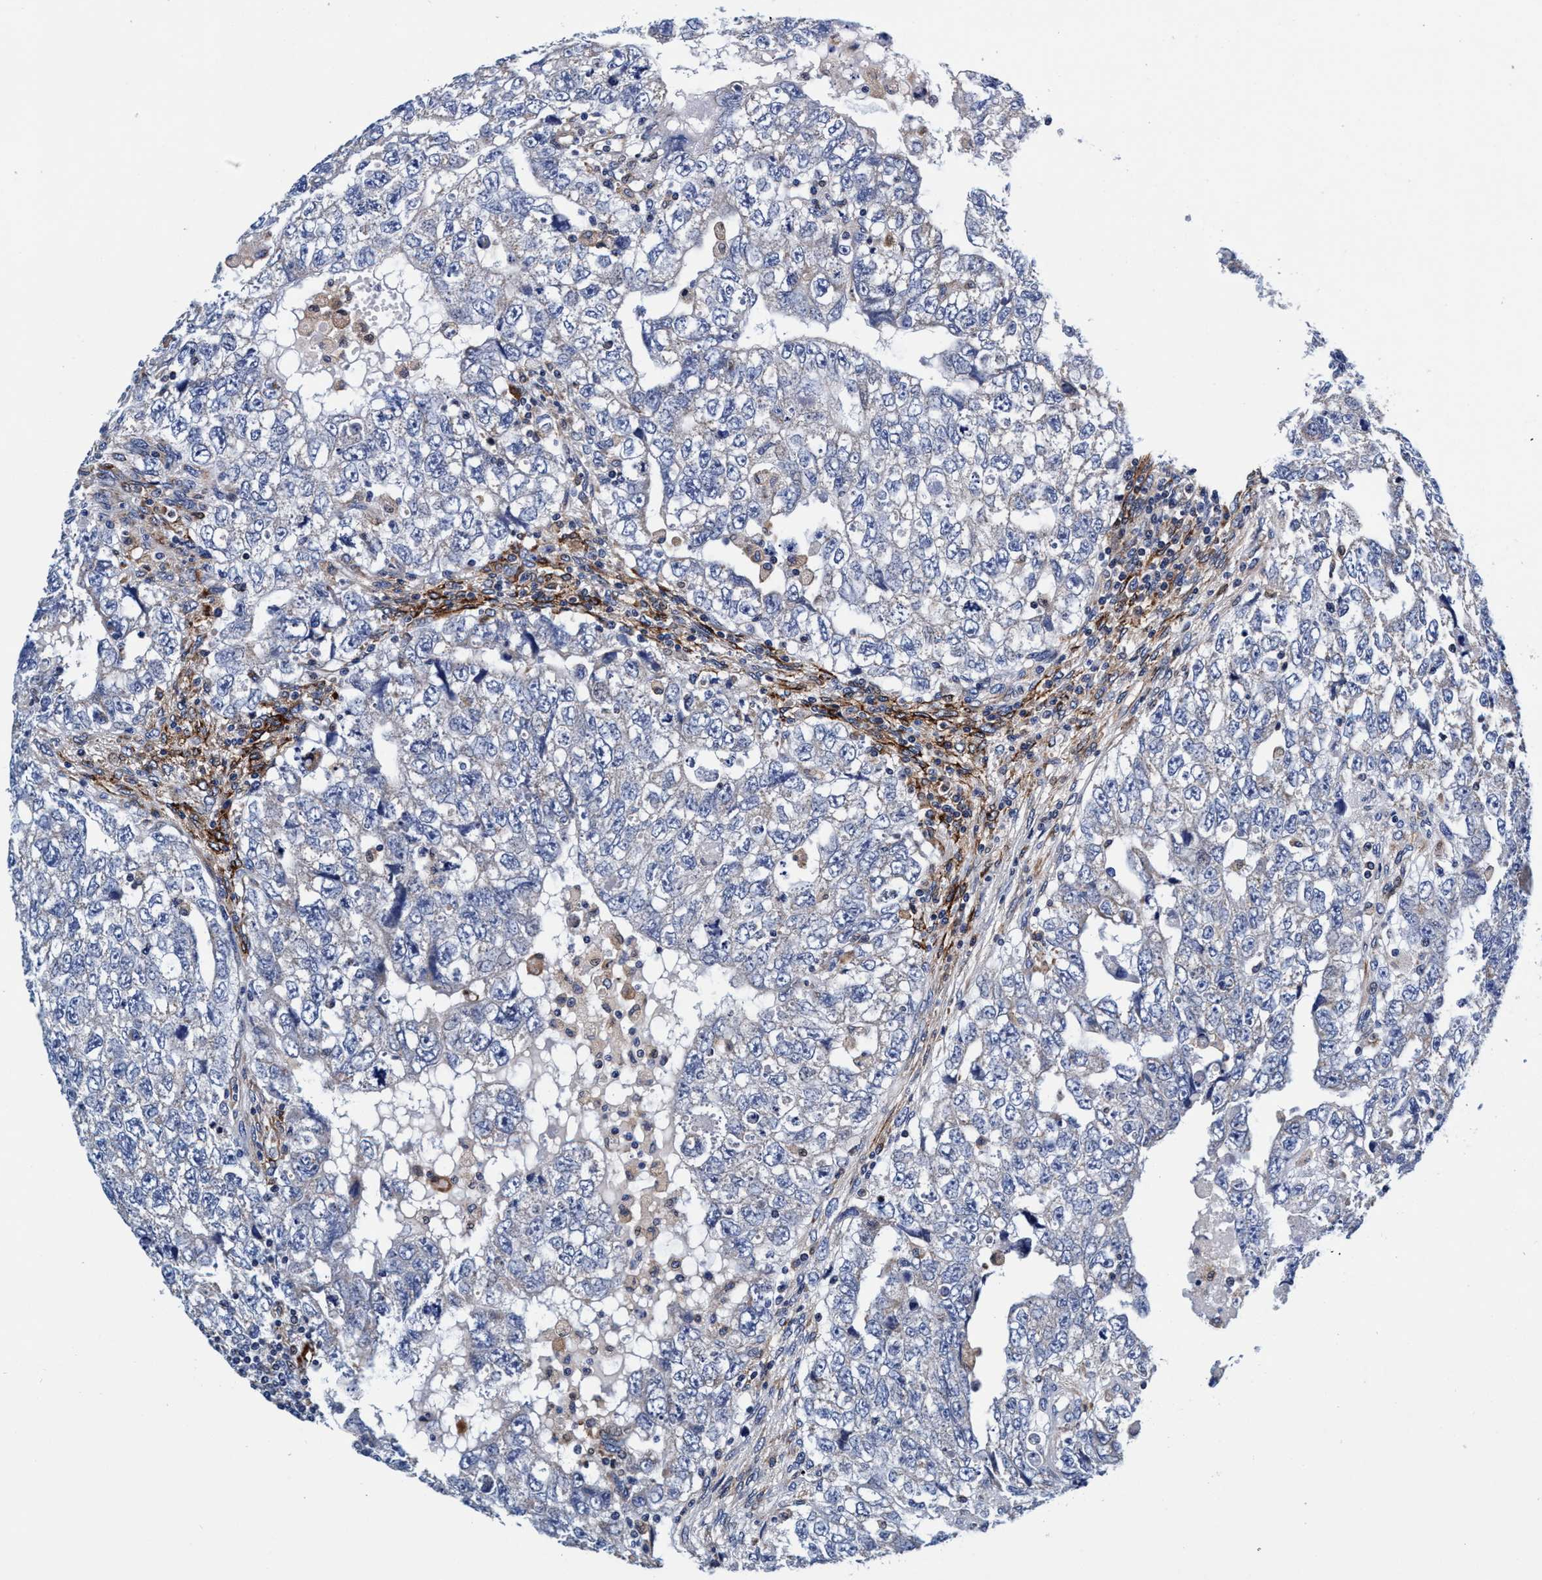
{"staining": {"intensity": "negative", "quantity": "none", "location": "none"}, "tissue": "testis cancer", "cell_type": "Tumor cells", "image_type": "cancer", "snomed": [{"axis": "morphology", "description": "Carcinoma, Embryonal, NOS"}, {"axis": "topography", "description": "Testis"}], "caption": "This is an immunohistochemistry (IHC) micrograph of human testis cancer. There is no positivity in tumor cells.", "gene": "UBALD2", "patient": {"sex": "male", "age": 36}}